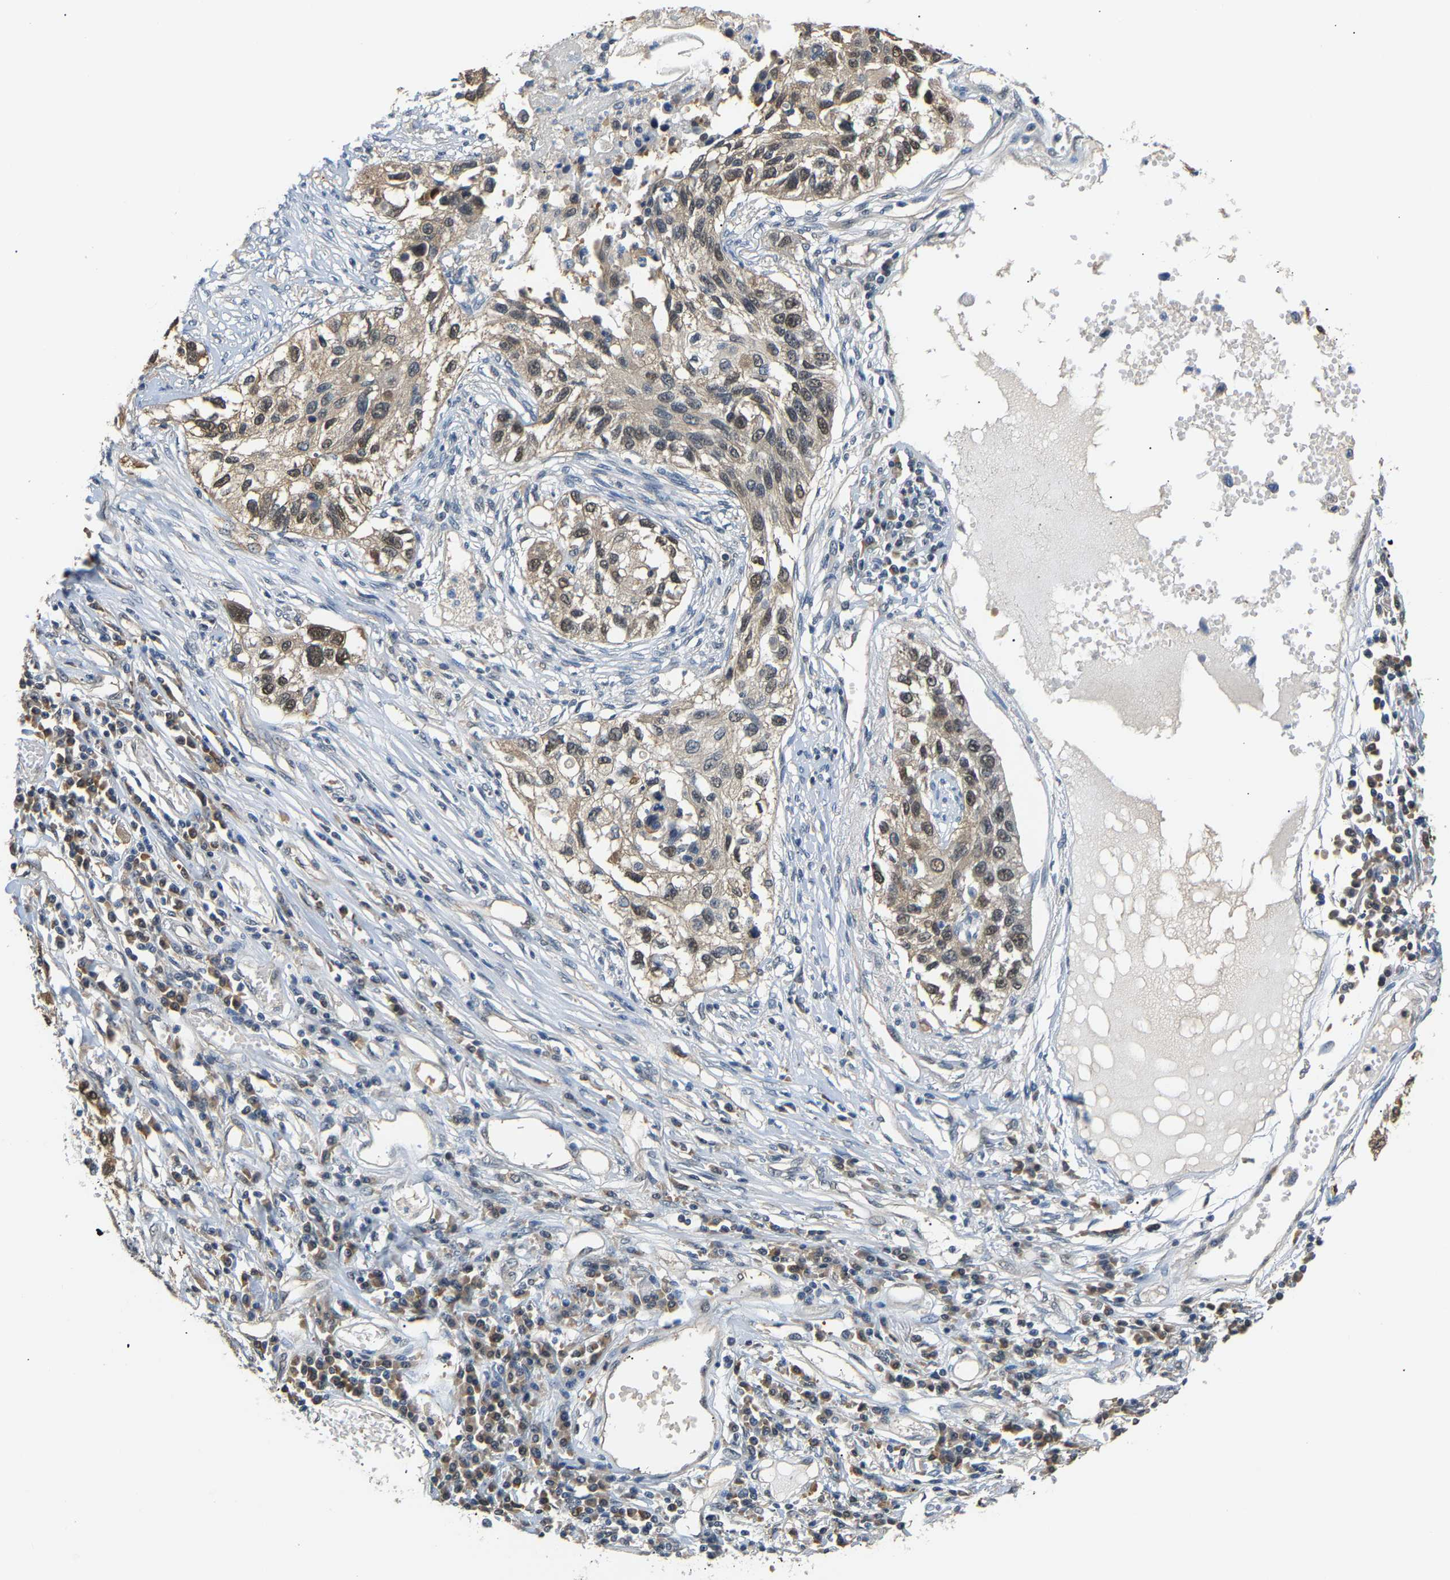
{"staining": {"intensity": "moderate", "quantity": ">75%", "location": "cytoplasmic/membranous,nuclear"}, "tissue": "lung cancer", "cell_type": "Tumor cells", "image_type": "cancer", "snomed": [{"axis": "morphology", "description": "Squamous cell carcinoma, NOS"}, {"axis": "topography", "description": "Lung"}], "caption": "The histopathology image reveals staining of lung cancer (squamous cell carcinoma), revealing moderate cytoplasmic/membranous and nuclear protein staining (brown color) within tumor cells. (Stains: DAB in brown, nuclei in blue, Microscopy: brightfield microscopy at high magnification).", "gene": "ARHGEF12", "patient": {"sex": "male", "age": 71}}